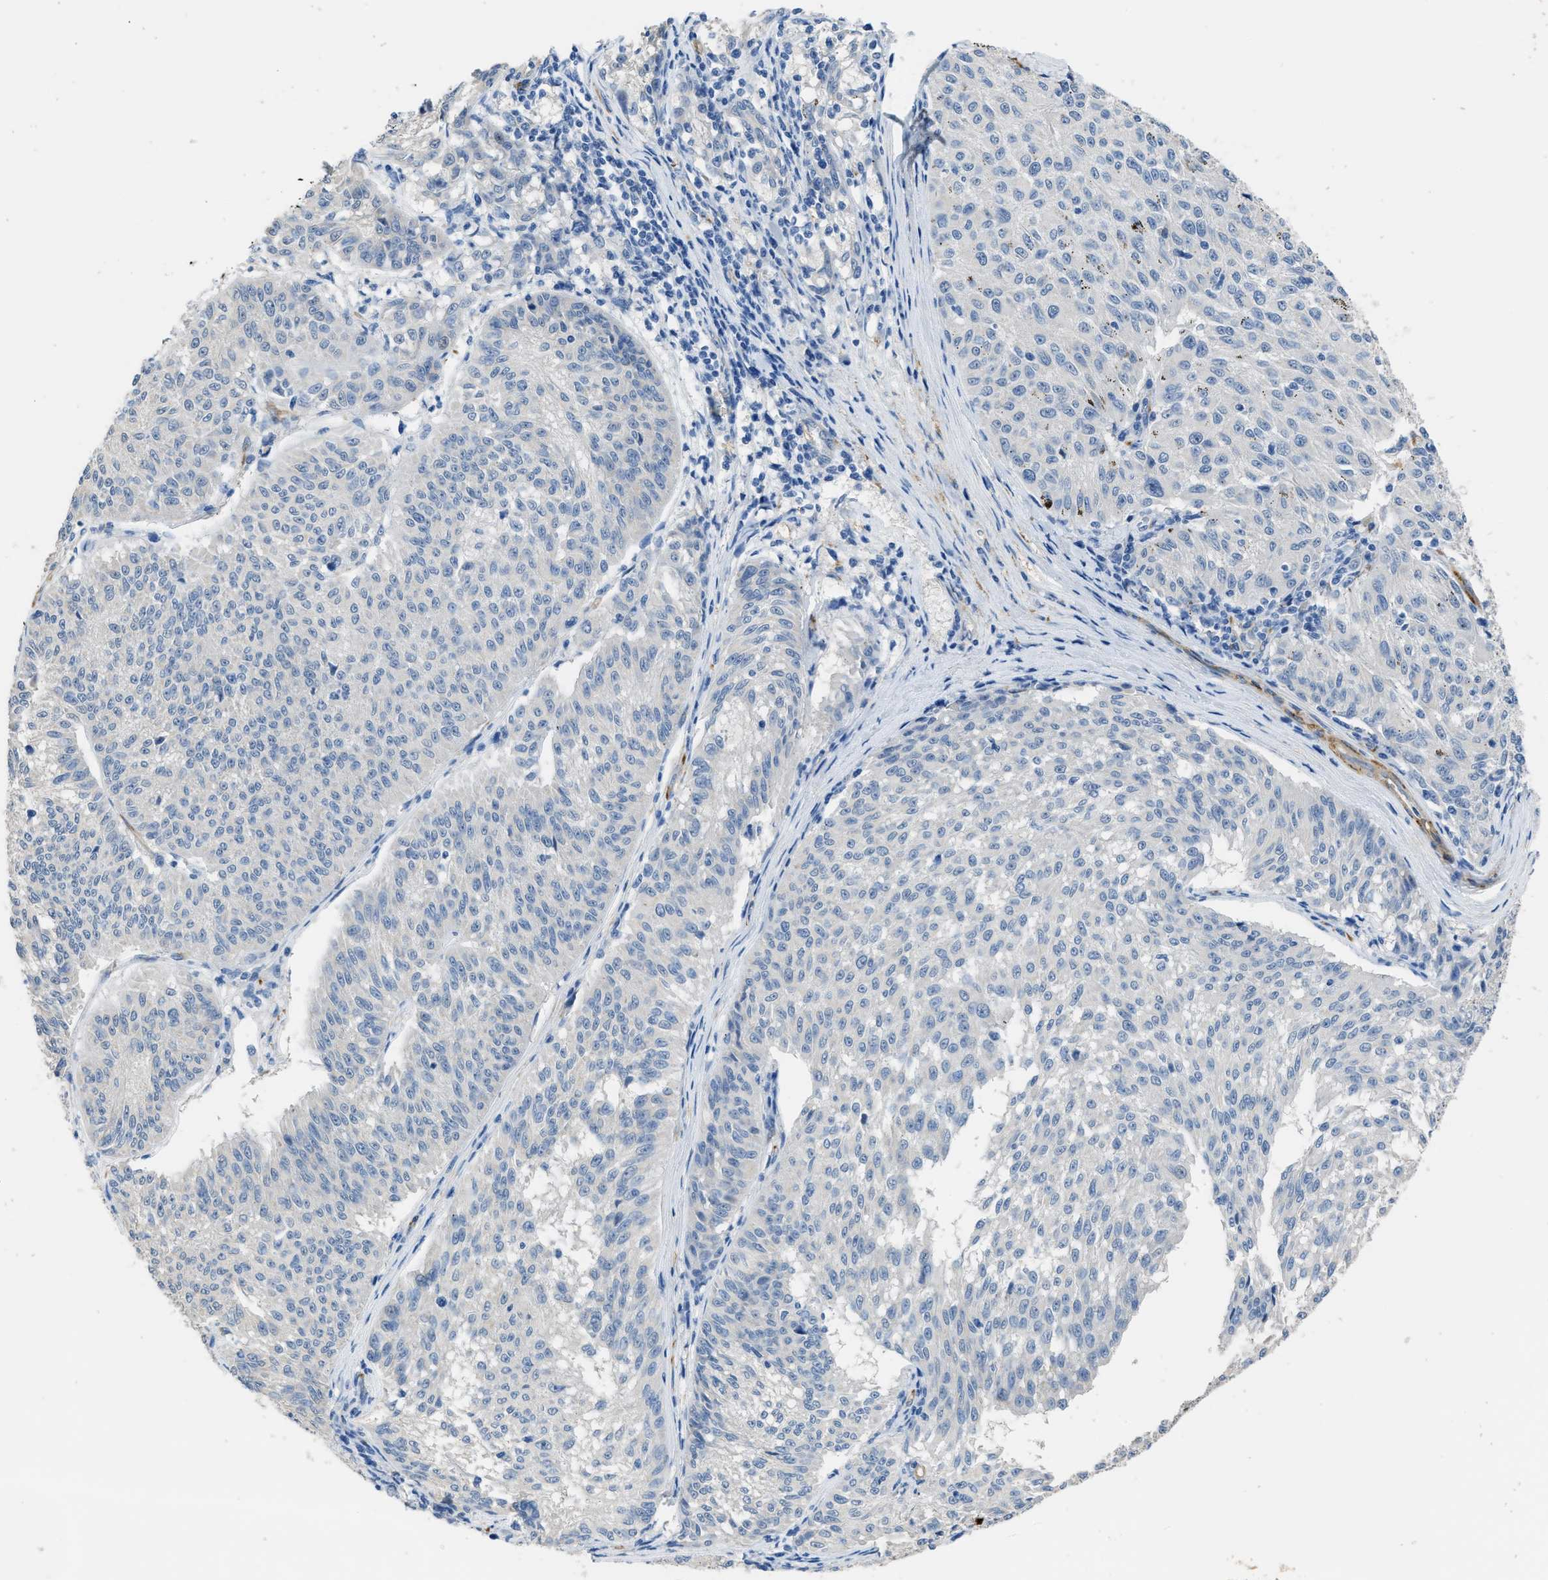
{"staining": {"intensity": "negative", "quantity": "none", "location": "none"}, "tissue": "melanoma", "cell_type": "Tumor cells", "image_type": "cancer", "snomed": [{"axis": "morphology", "description": "Malignant melanoma, NOS"}, {"axis": "topography", "description": "Skin"}], "caption": "Immunohistochemistry (IHC) histopathology image of neoplastic tissue: melanoma stained with DAB shows no significant protein staining in tumor cells. The staining was performed using DAB (3,3'-diaminobenzidine) to visualize the protein expression in brown, while the nuclei were stained in blue with hematoxylin (Magnification: 20x).", "gene": "ZSWIM5", "patient": {"sex": "female", "age": 72}}